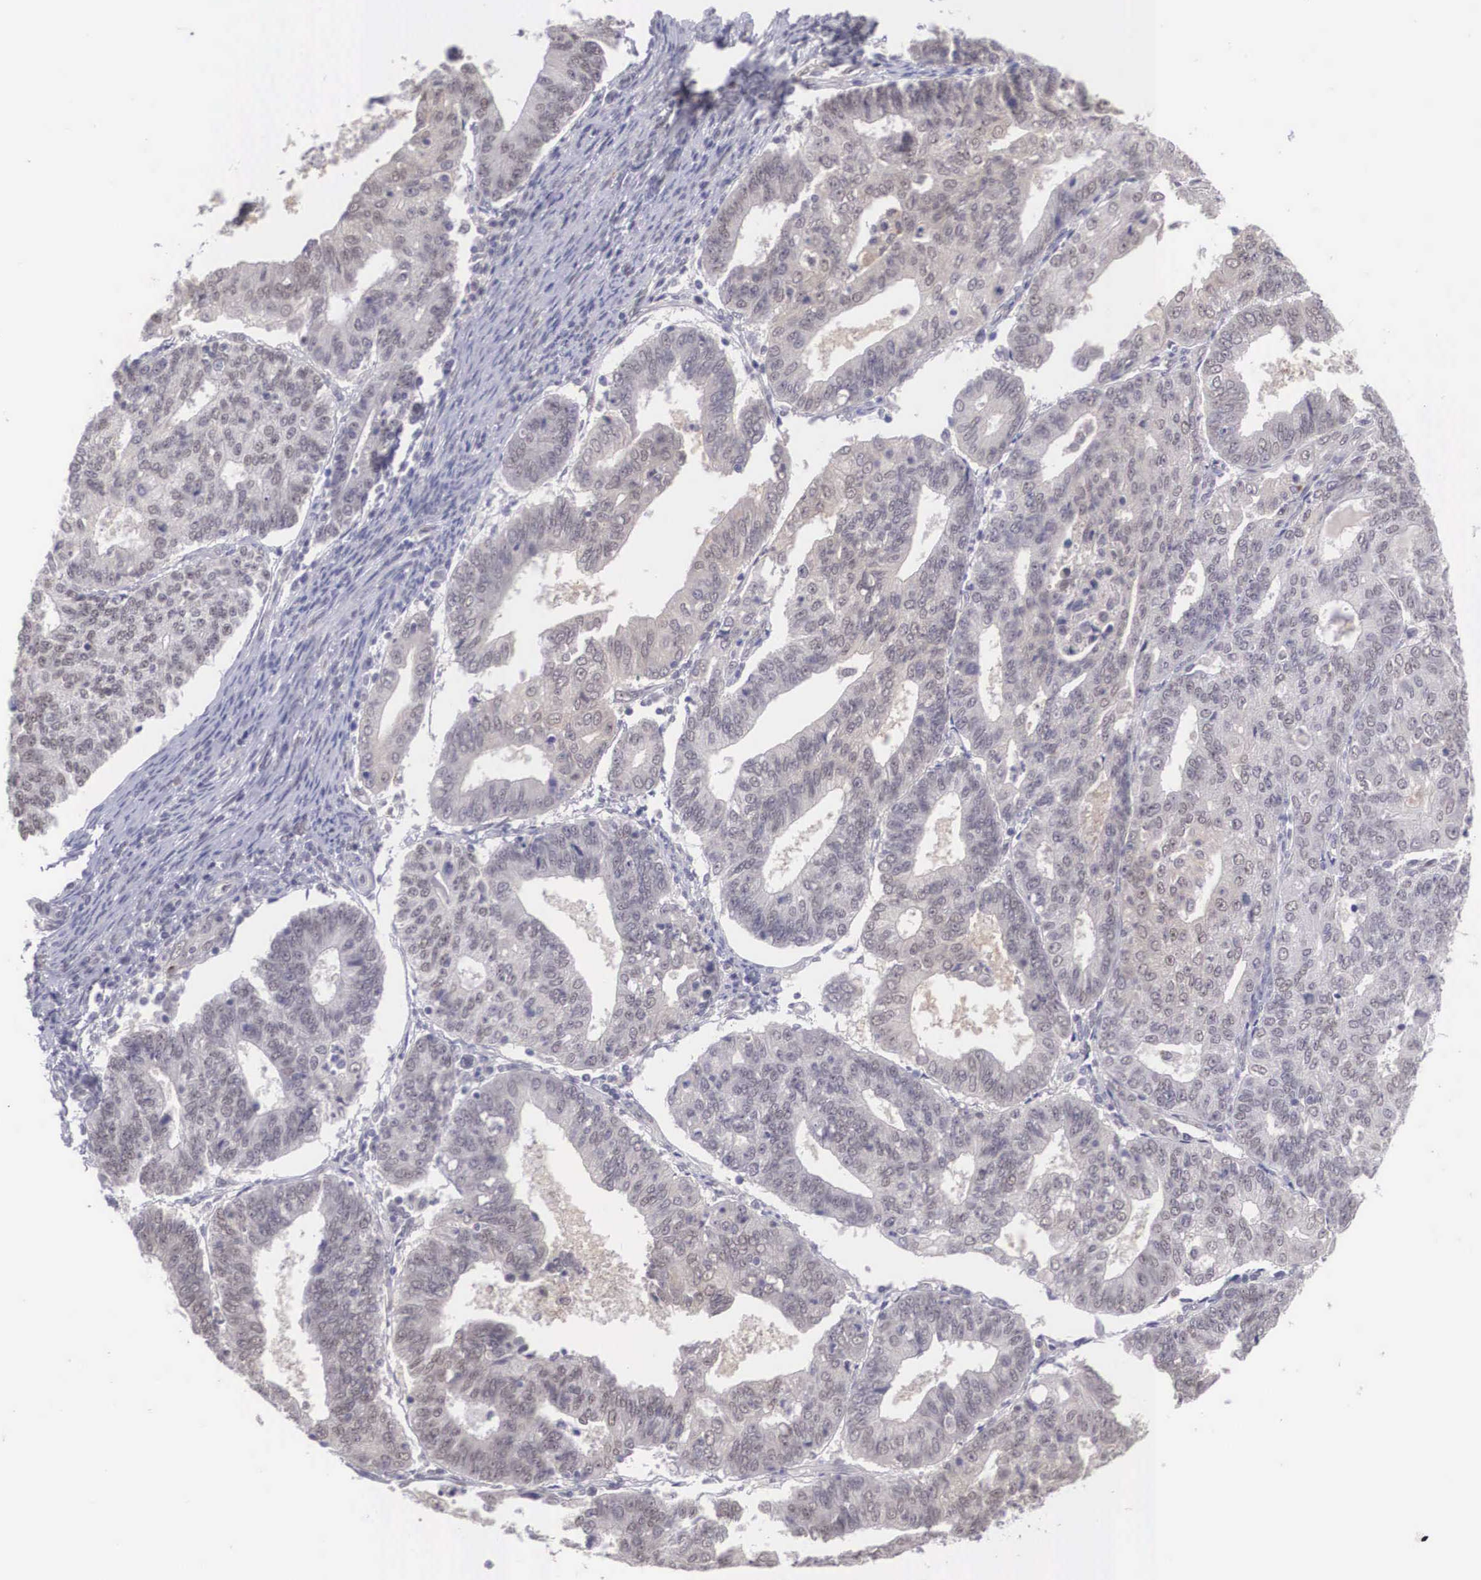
{"staining": {"intensity": "weak", "quantity": "25%-75%", "location": "cytoplasmic/membranous,nuclear"}, "tissue": "endometrial cancer", "cell_type": "Tumor cells", "image_type": "cancer", "snomed": [{"axis": "morphology", "description": "Adenocarcinoma, NOS"}, {"axis": "topography", "description": "Endometrium"}], "caption": "Protein positivity by immunohistochemistry (IHC) shows weak cytoplasmic/membranous and nuclear staining in about 25%-75% of tumor cells in endometrial cancer. (DAB = brown stain, brightfield microscopy at high magnification).", "gene": "NINL", "patient": {"sex": "female", "age": 56}}